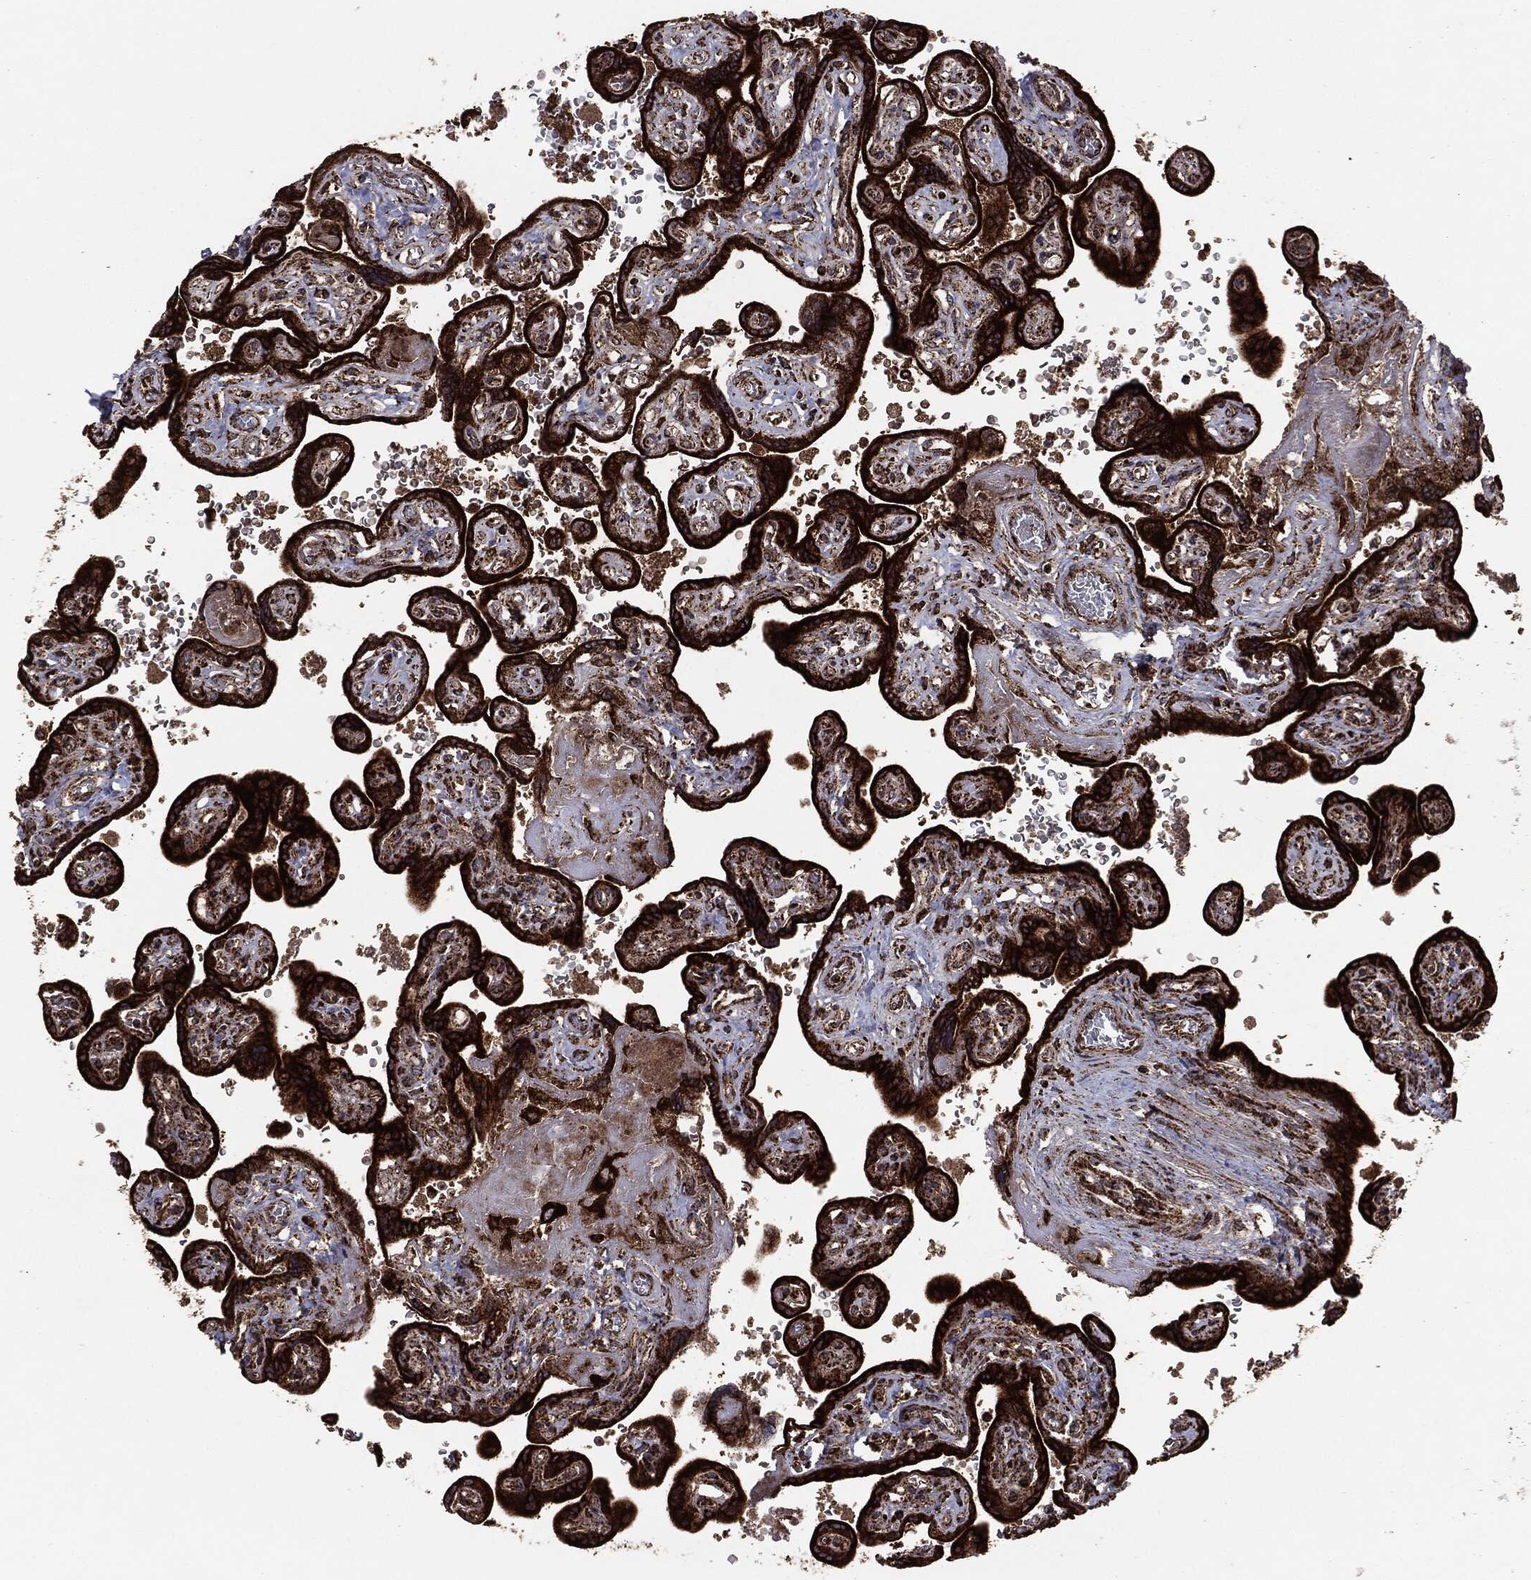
{"staining": {"intensity": "strong", "quantity": ">75%", "location": "cytoplasmic/membranous"}, "tissue": "placenta", "cell_type": "Decidual cells", "image_type": "normal", "snomed": [{"axis": "morphology", "description": "Normal tissue, NOS"}, {"axis": "topography", "description": "Placenta"}], "caption": "Protein analysis of unremarkable placenta demonstrates strong cytoplasmic/membranous expression in approximately >75% of decidual cells.", "gene": "MAP2K1", "patient": {"sex": "female", "age": 32}}